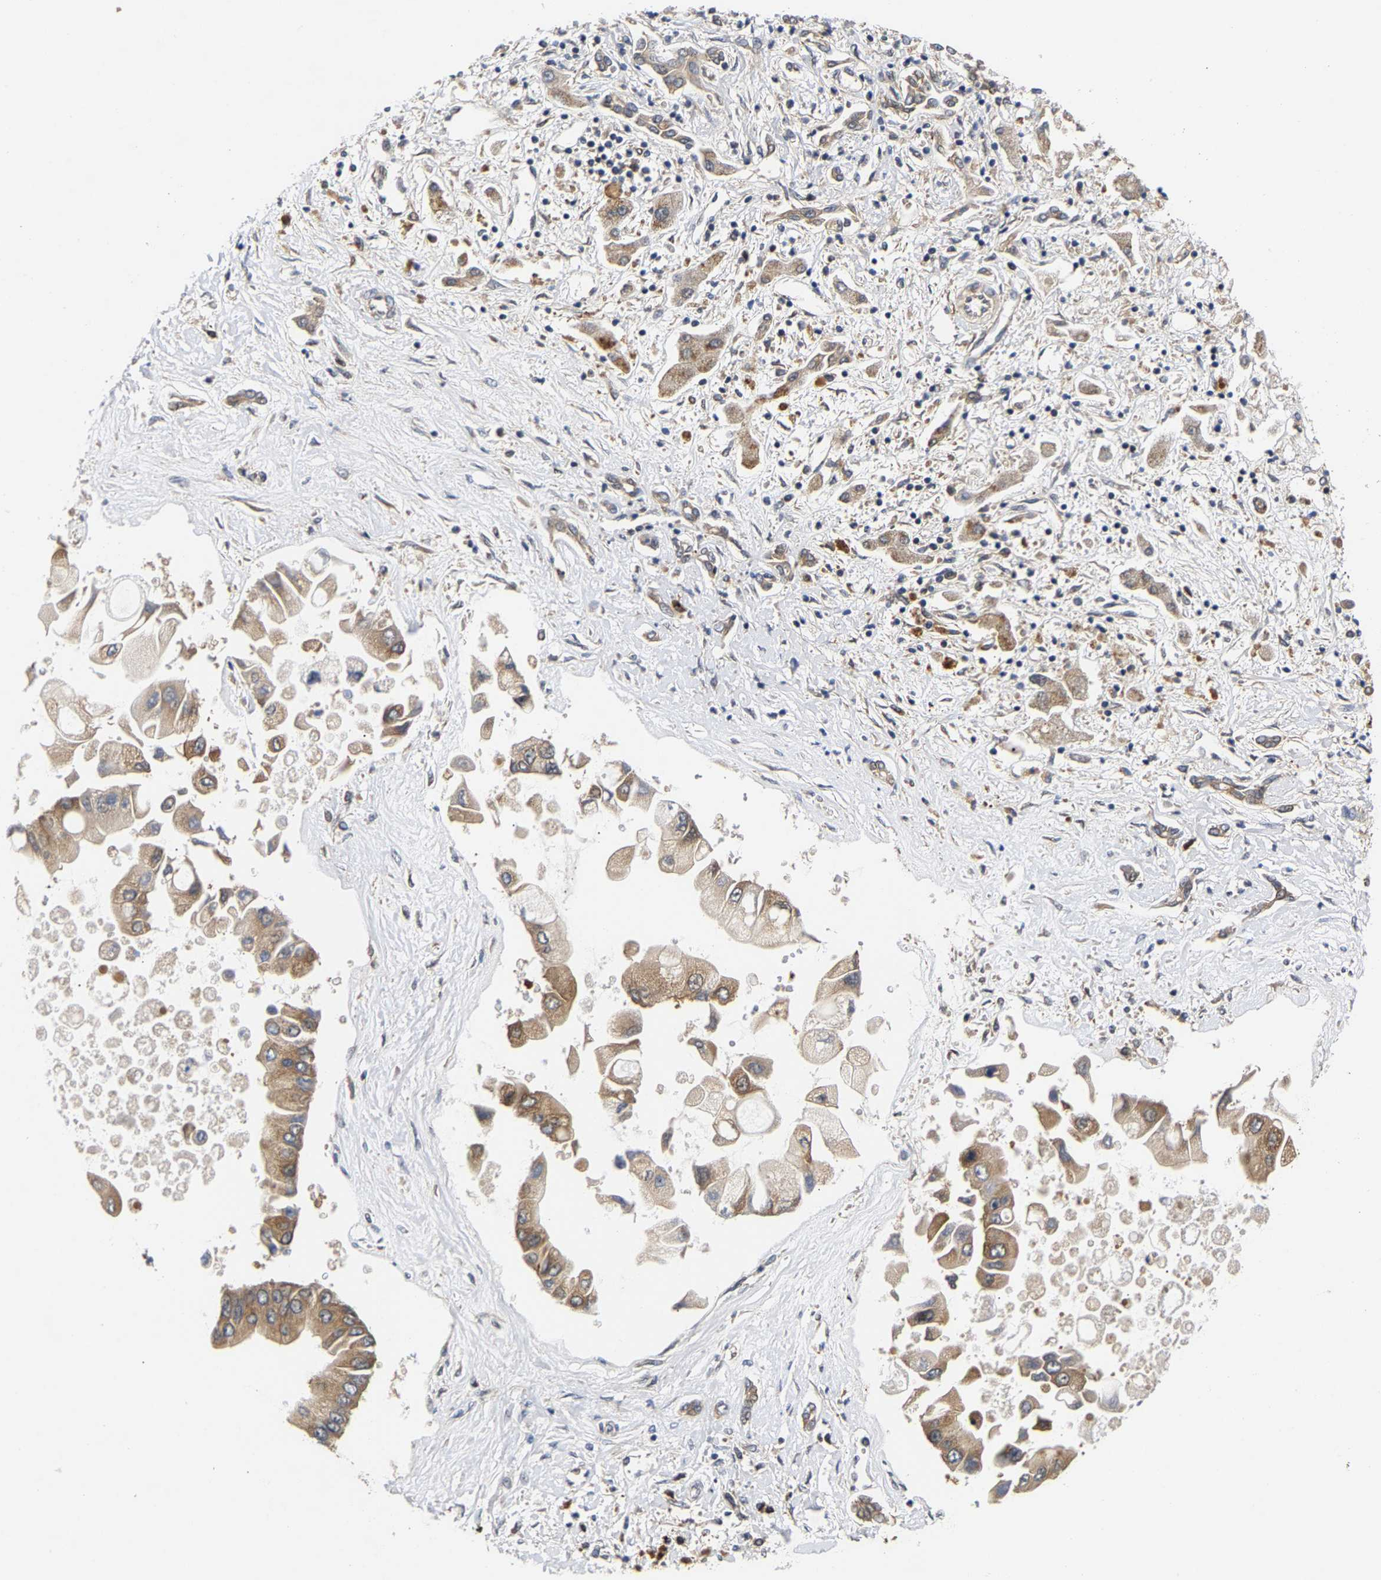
{"staining": {"intensity": "moderate", "quantity": ">75%", "location": "cytoplasmic/membranous"}, "tissue": "liver cancer", "cell_type": "Tumor cells", "image_type": "cancer", "snomed": [{"axis": "morphology", "description": "Cholangiocarcinoma"}, {"axis": "topography", "description": "Liver"}], "caption": "Liver cancer (cholangiocarcinoma) stained with a brown dye reveals moderate cytoplasmic/membranous positive positivity in about >75% of tumor cells.", "gene": "CLIP2", "patient": {"sex": "male", "age": 50}}